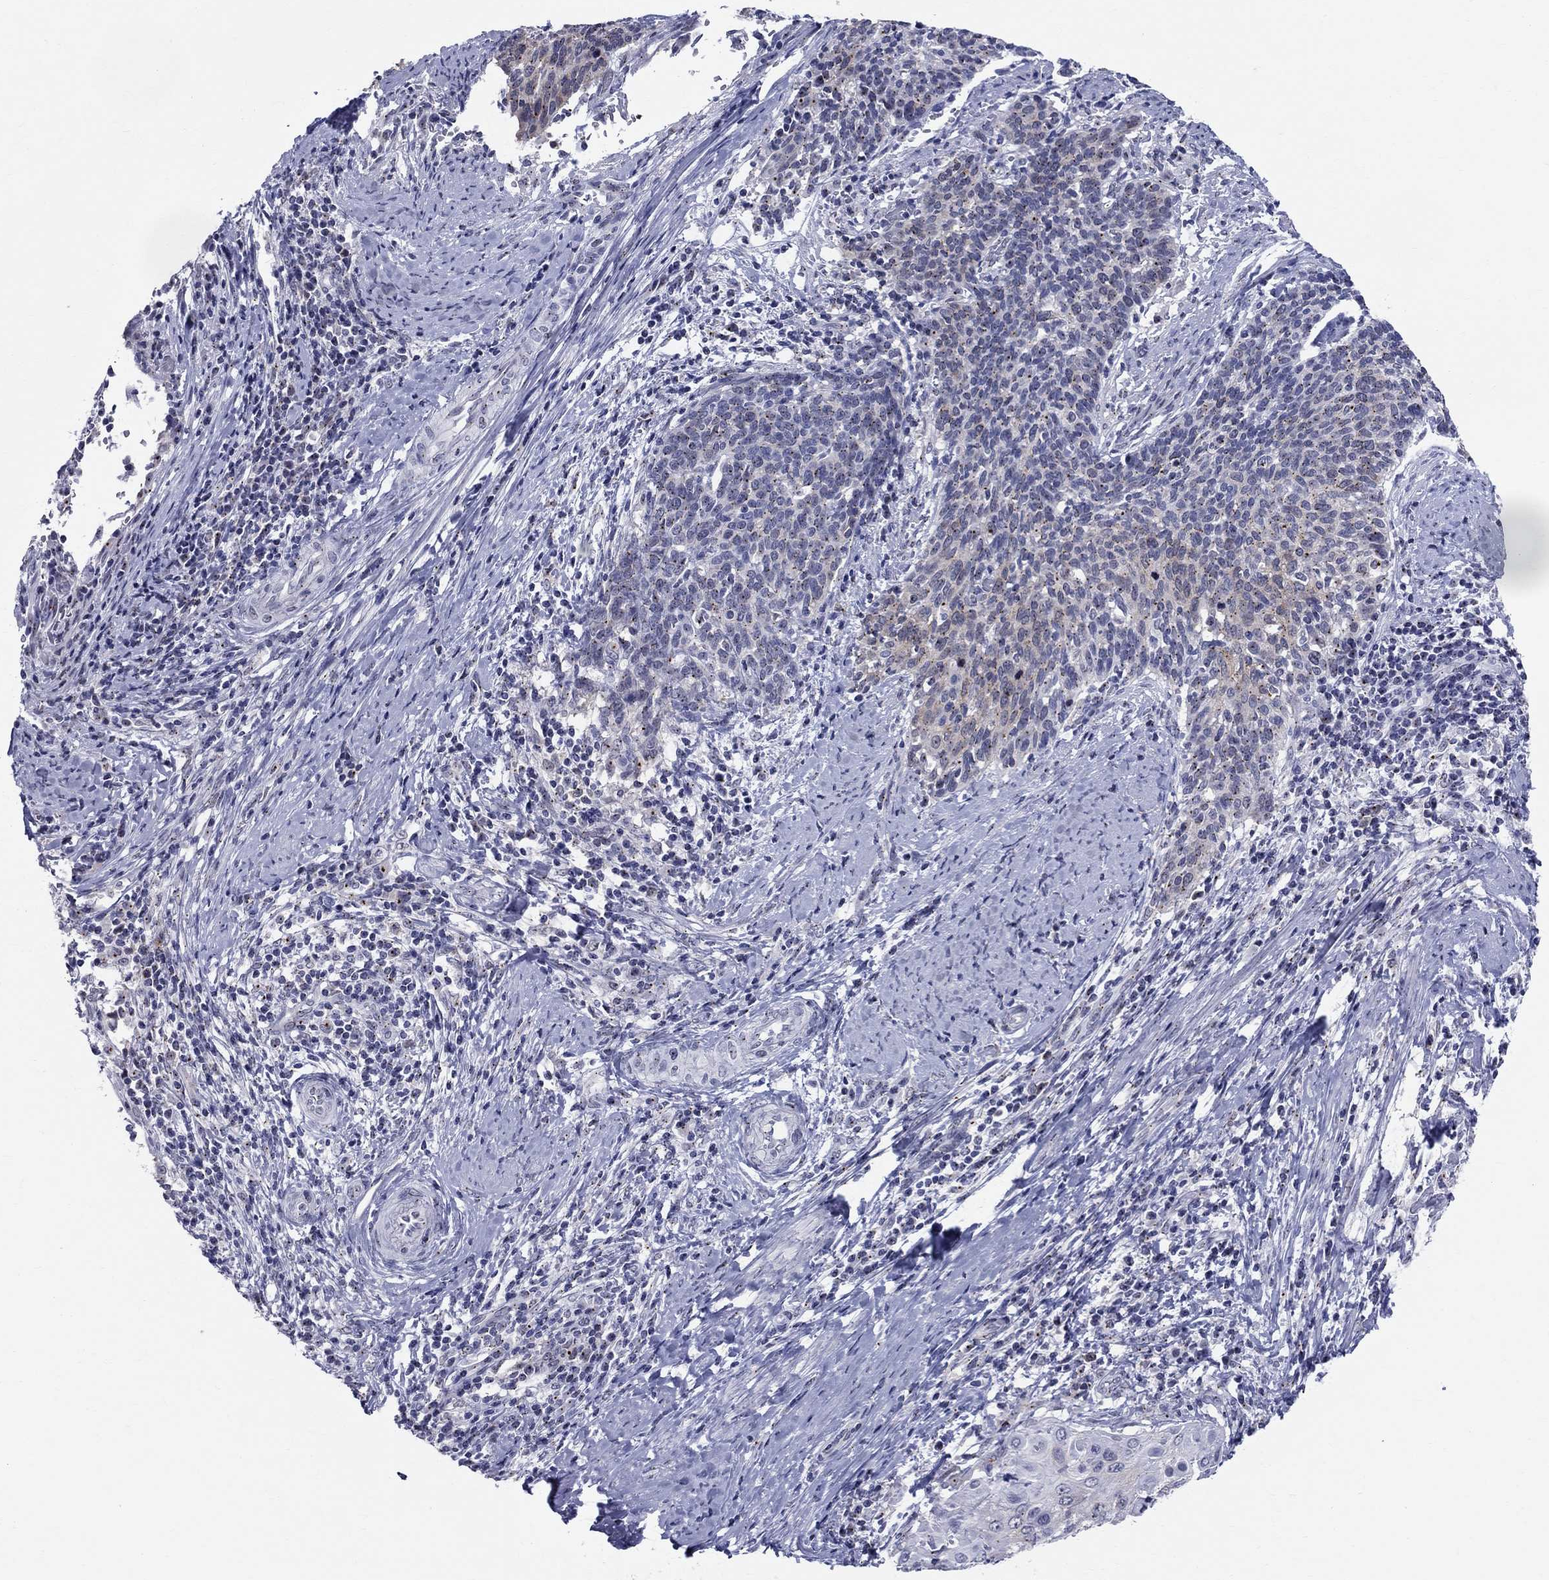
{"staining": {"intensity": "negative", "quantity": "none", "location": "none"}, "tissue": "cervical cancer", "cell_type": "Tumor cells", "image_type": "cancer", "snomed": [{"axis": "morphology", "description": "Squamous cell carcinoma, NOS"}, {"axis": "topography", "description": "Cervix"}], "caption": "Tumor cells are negative for protein expression in human cervical cancer. (DAB immunohistochemistry (IHC) with hematoxylin counter stain).", "gene": "CEP43", "patient": {"sex": "female", "age": 39}}